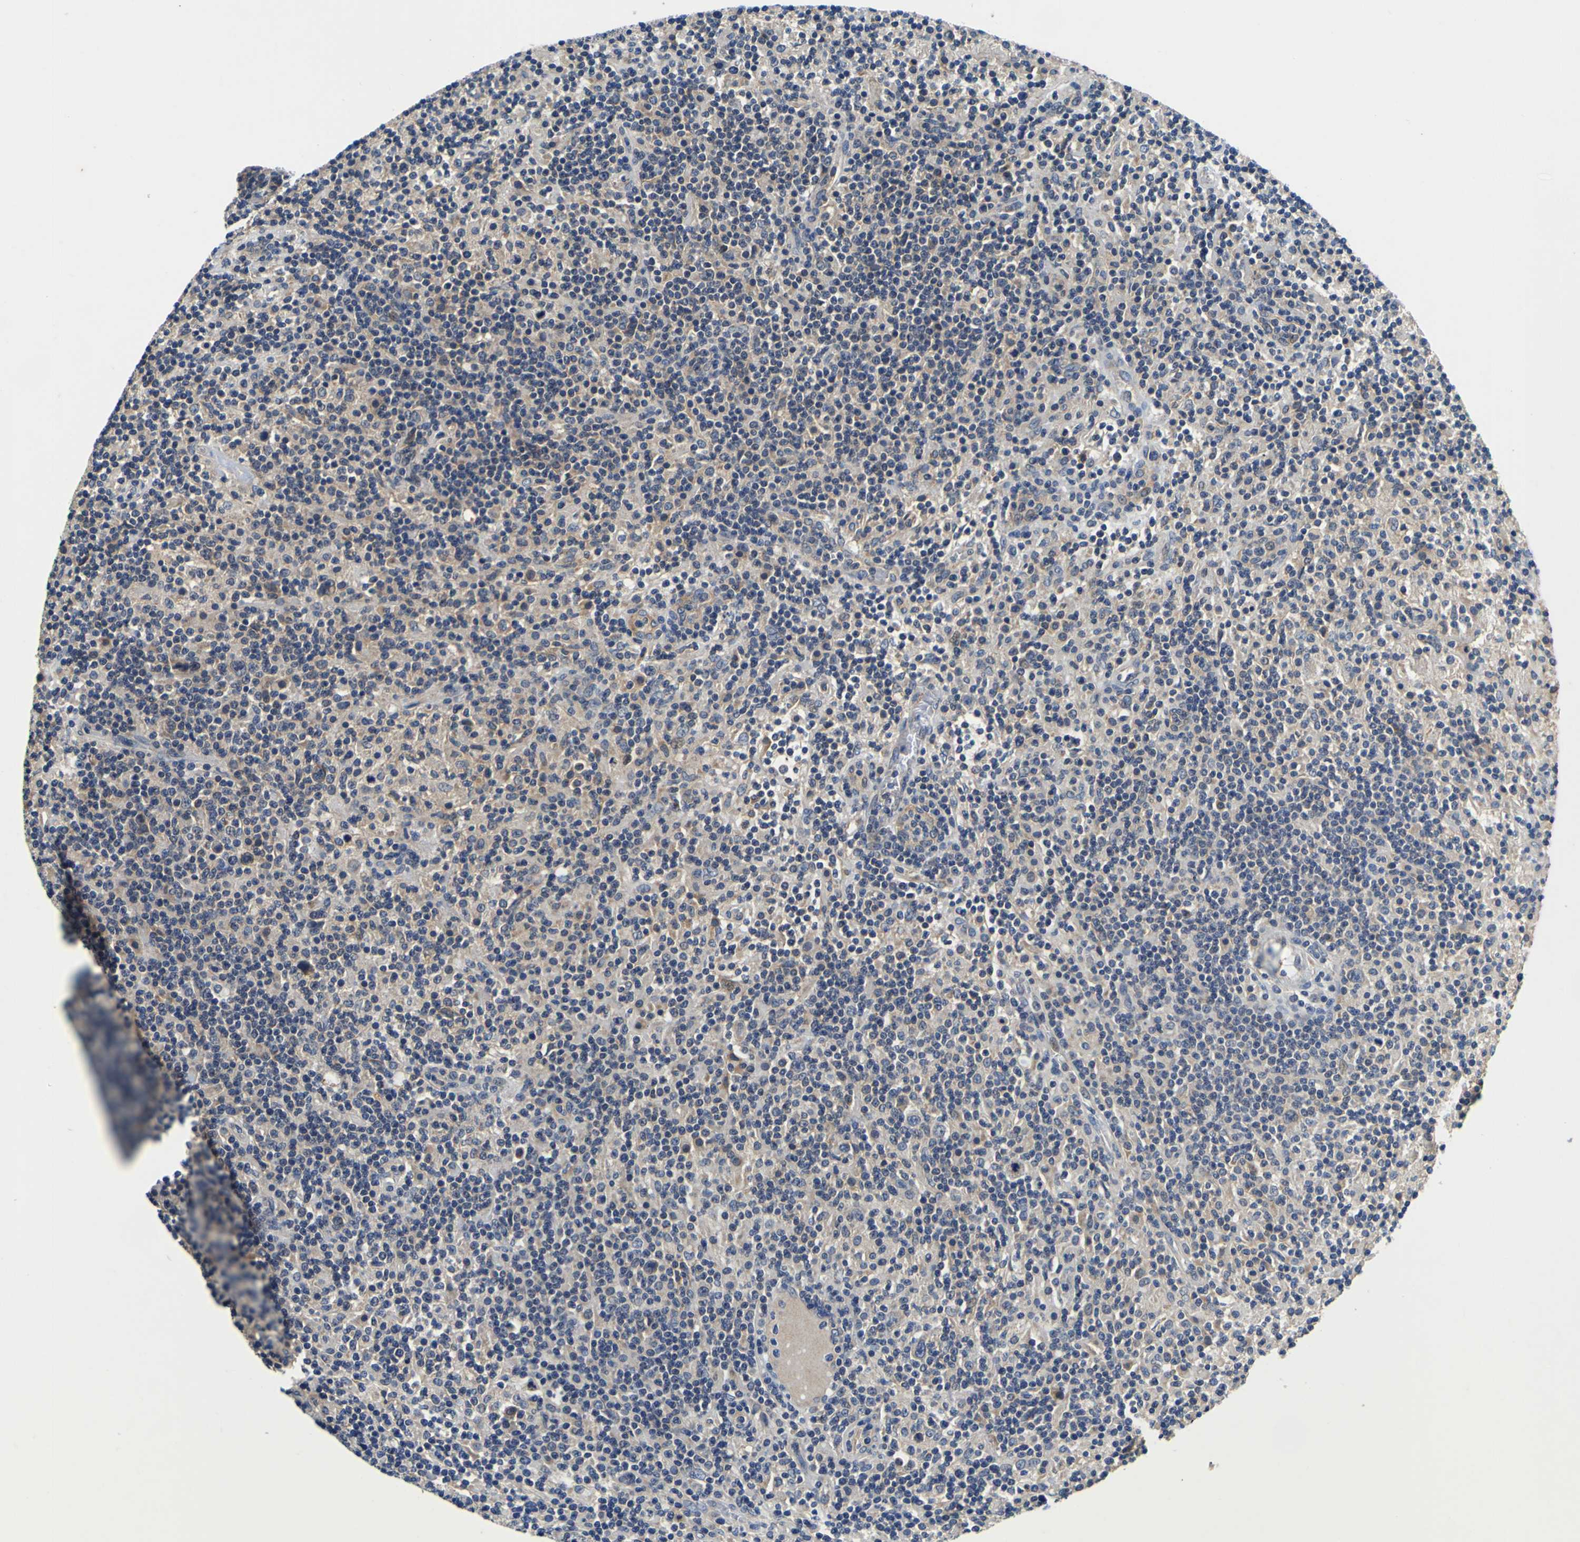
{"staining": {"intensity": "negative", "quantity": "none", "location": "none"}, "tissue": "lymphoma", "cell_type": "Tumor cells", "image_type": "cancer", "snomed": [{"axis": "morphology", "description": "Hodgkin's disease, NOS"}, {"axis": "topography", "description": "Lymph node"}], "caption": "Image shows no protein positivity in tumor cells of Hodgkin's disease tissue. (Stains: DAB IHC with hematoxylin counter stain, Microscopy: brightfield microscopy at high magnification).", "gene": "EPHB4", "patient": {"sex": "male", "age": 70}}